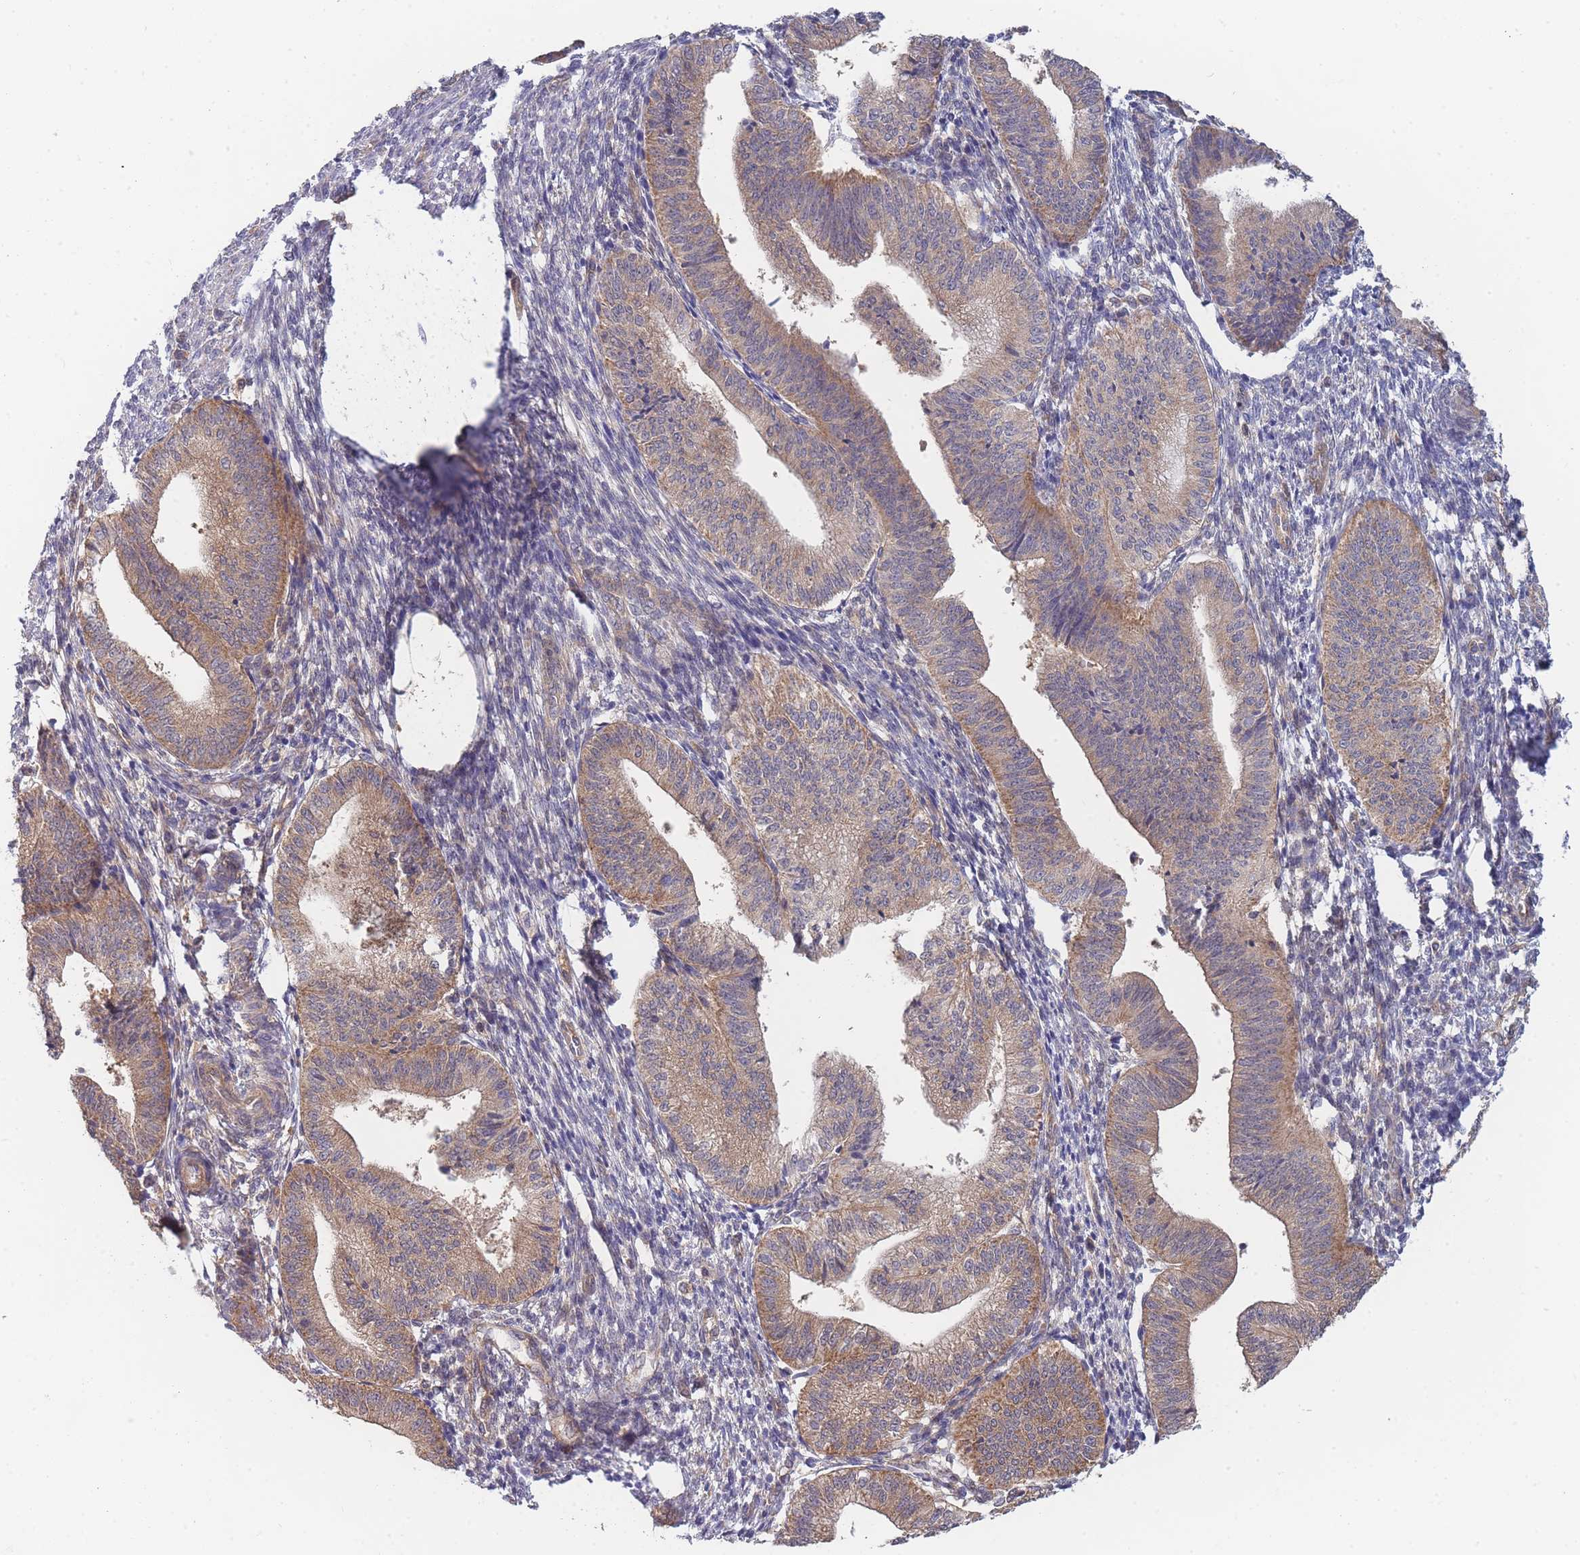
{"staining": {"intensity": "moderate", "quantity": "25%-75%", "location": "cytoplasmic/membranous"}, "tissue": "endometrium", "cell_type": "Cells in endometrial stroma", "image_type": "normal", "snomed": [{"axis": "morphology", "description": "Normal tissue, NOS"}, {"axis": "topography", "description": "Endometrium"}], "caption": "This micrograph demonstrates unremarkable endometrium stained with IHC to label a protein in brown. The cytoplasmic/membranous of cells in endometrial stroma show moderate positivity for the protein. Nuclei are counter-stained blue.", "gene": "MRPS18B", "patient": {"sex": "female", "age": 34}}